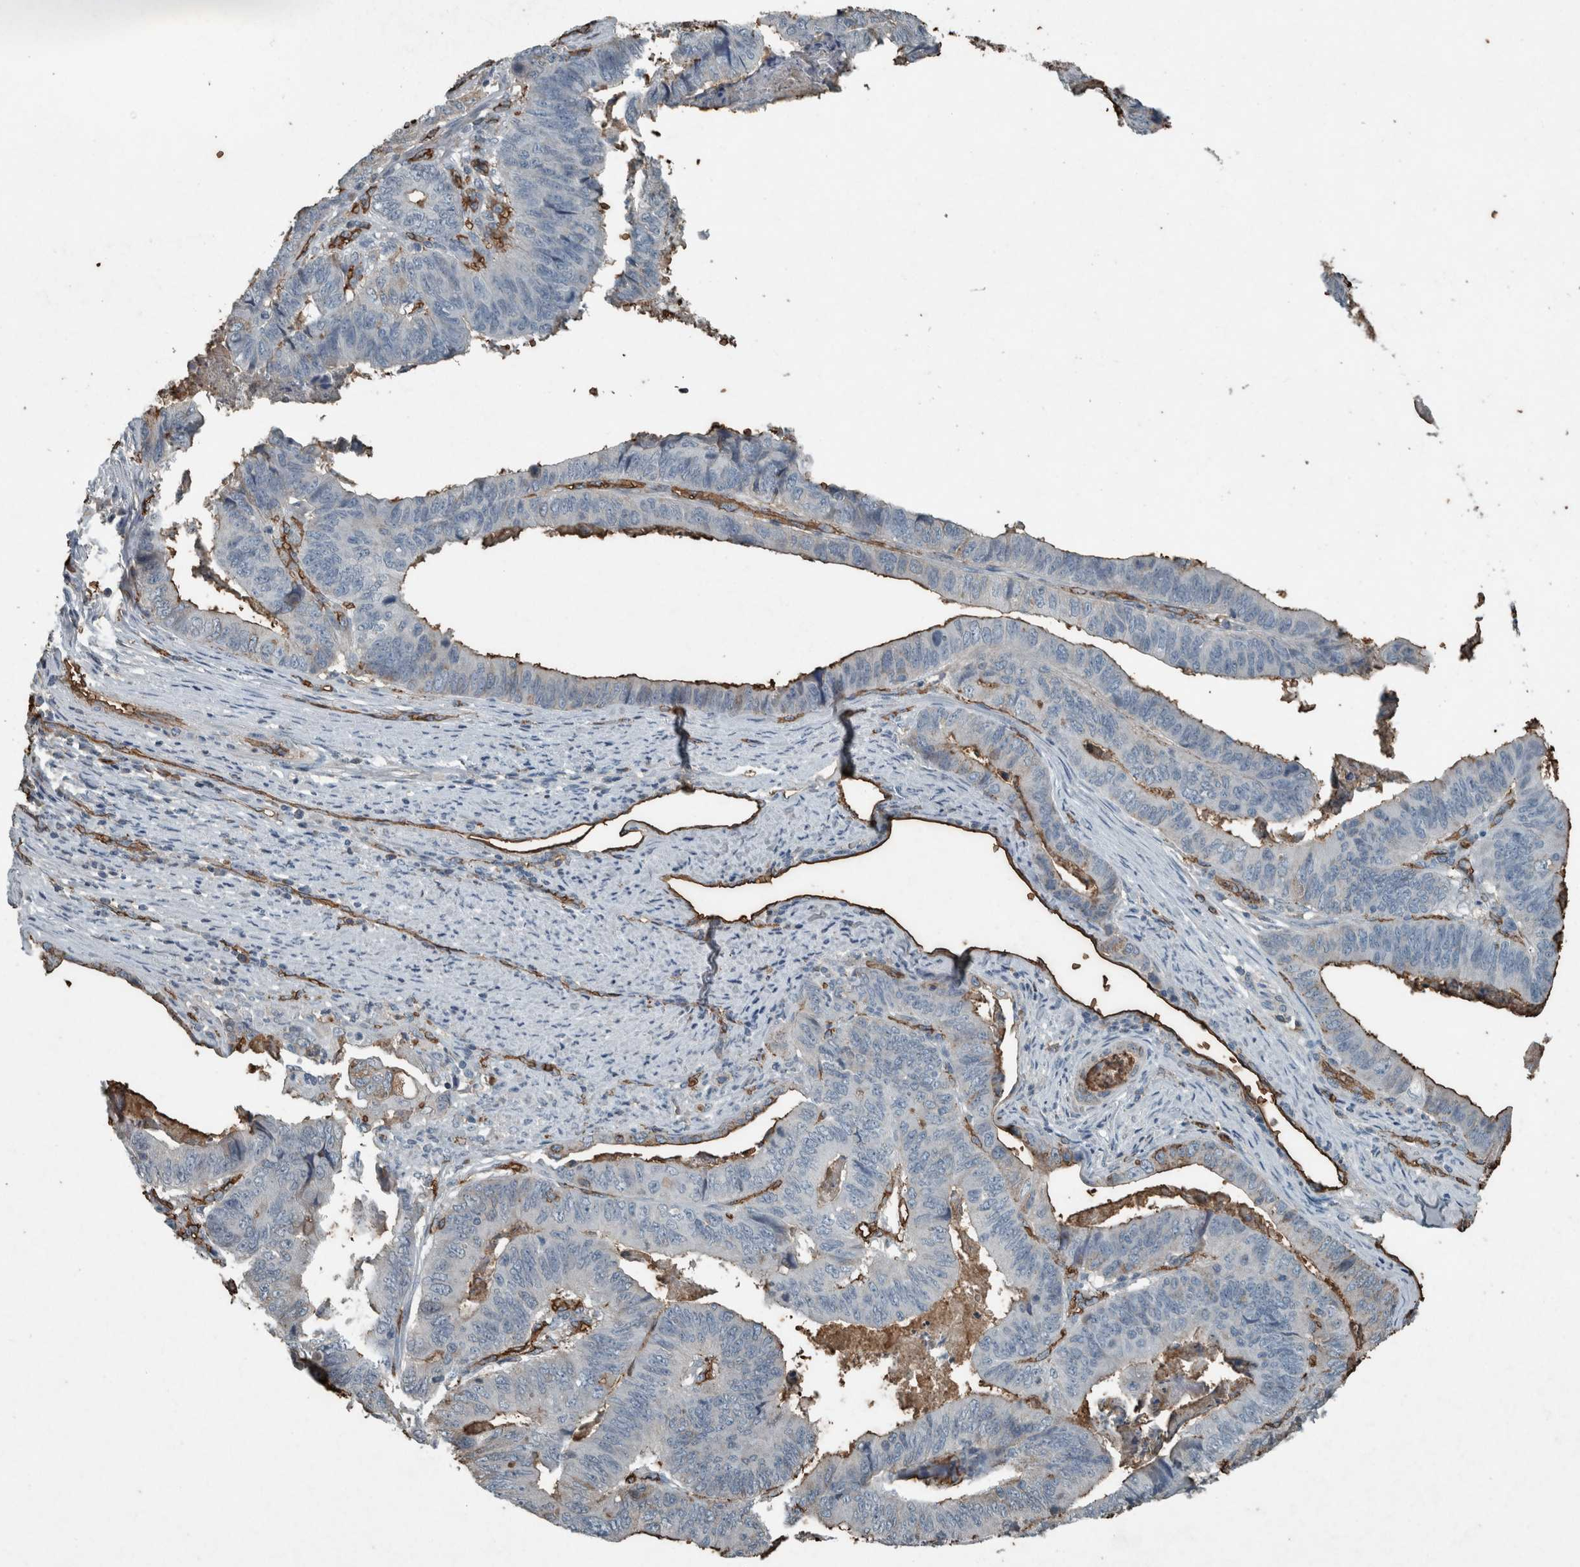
{"staining": {"intensity": "moderate", "quantity": "<25%", "location": "cytoplasmic/membranous"}, "tissue": "stomach cancer", "cell_type": "Tumor cells", "image_type": "cancer", "snomed": [{"axis": "morphology", "description": "Adenocarcinoma, NOS"}, {"axis": "topography", "description": "Stomach, lower"}], "caption": "This photomicrograph demonstrates IHC staining of human stomach cancer (adenocarcinoma), with low moderate cytoplasmic/membranous positivity in approximately <25% of tumor cells.", "gene": "LBP", "patient": {"sex": "male", "age": 77}}